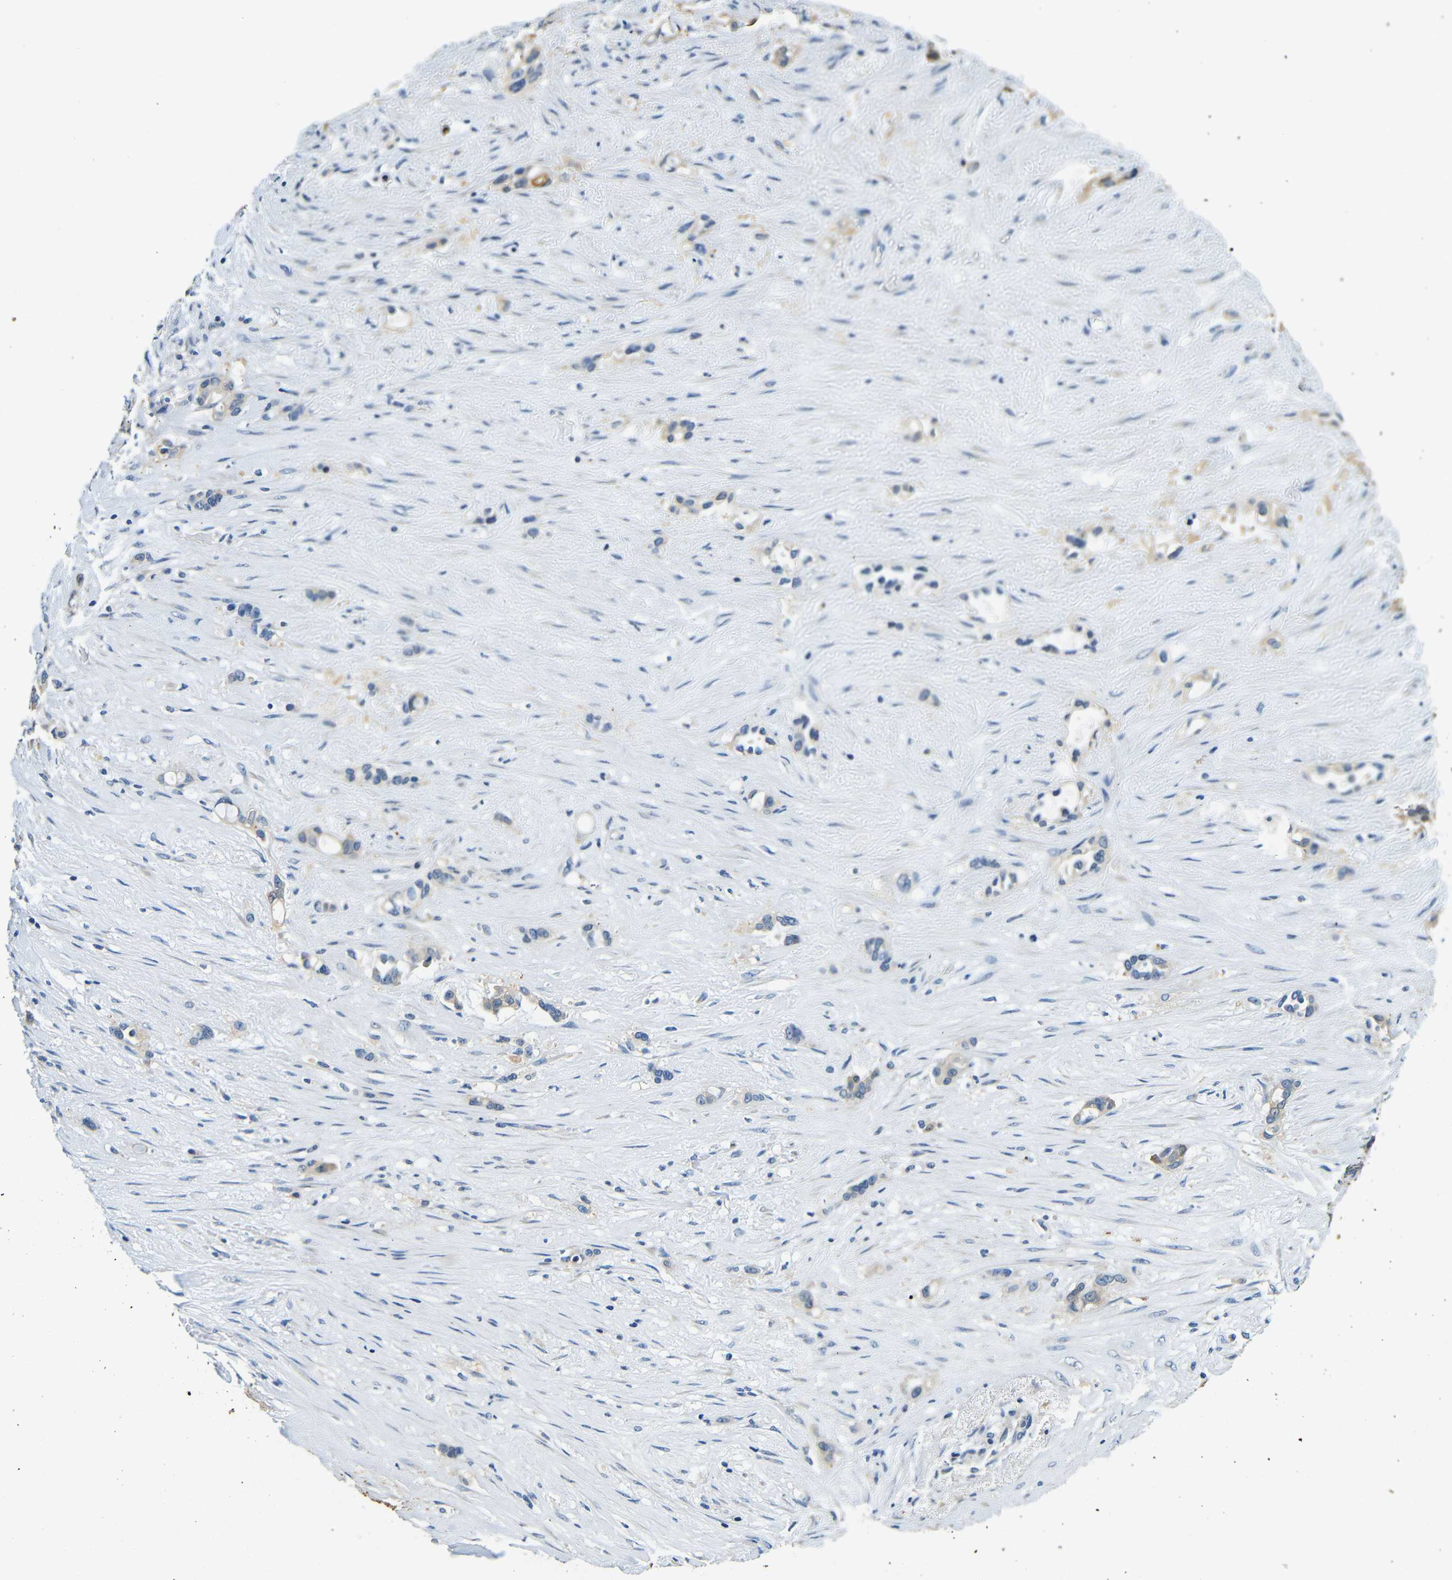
{"staining": {"intensity": "weak", "quantity": "25%-75%", "location": "cytoplasmic/membranous"}, "tissue": "liver cancer", "cell_type": "Tumor cells", "image_type": "cancer", "snomed": [{"axis": "morphology", "description": "Cholangiocarcinoma"}, {"axis": "topography", "description": "Liver"}], "caption": "Tumor cells reveal low levels of weak cytoplasmic/membranous staining in approximately 25%-75% of cells in human cholangiocarcinoma (liver).", "gene": "FMO5", "patient": {"sex": "female", "age": 65}}